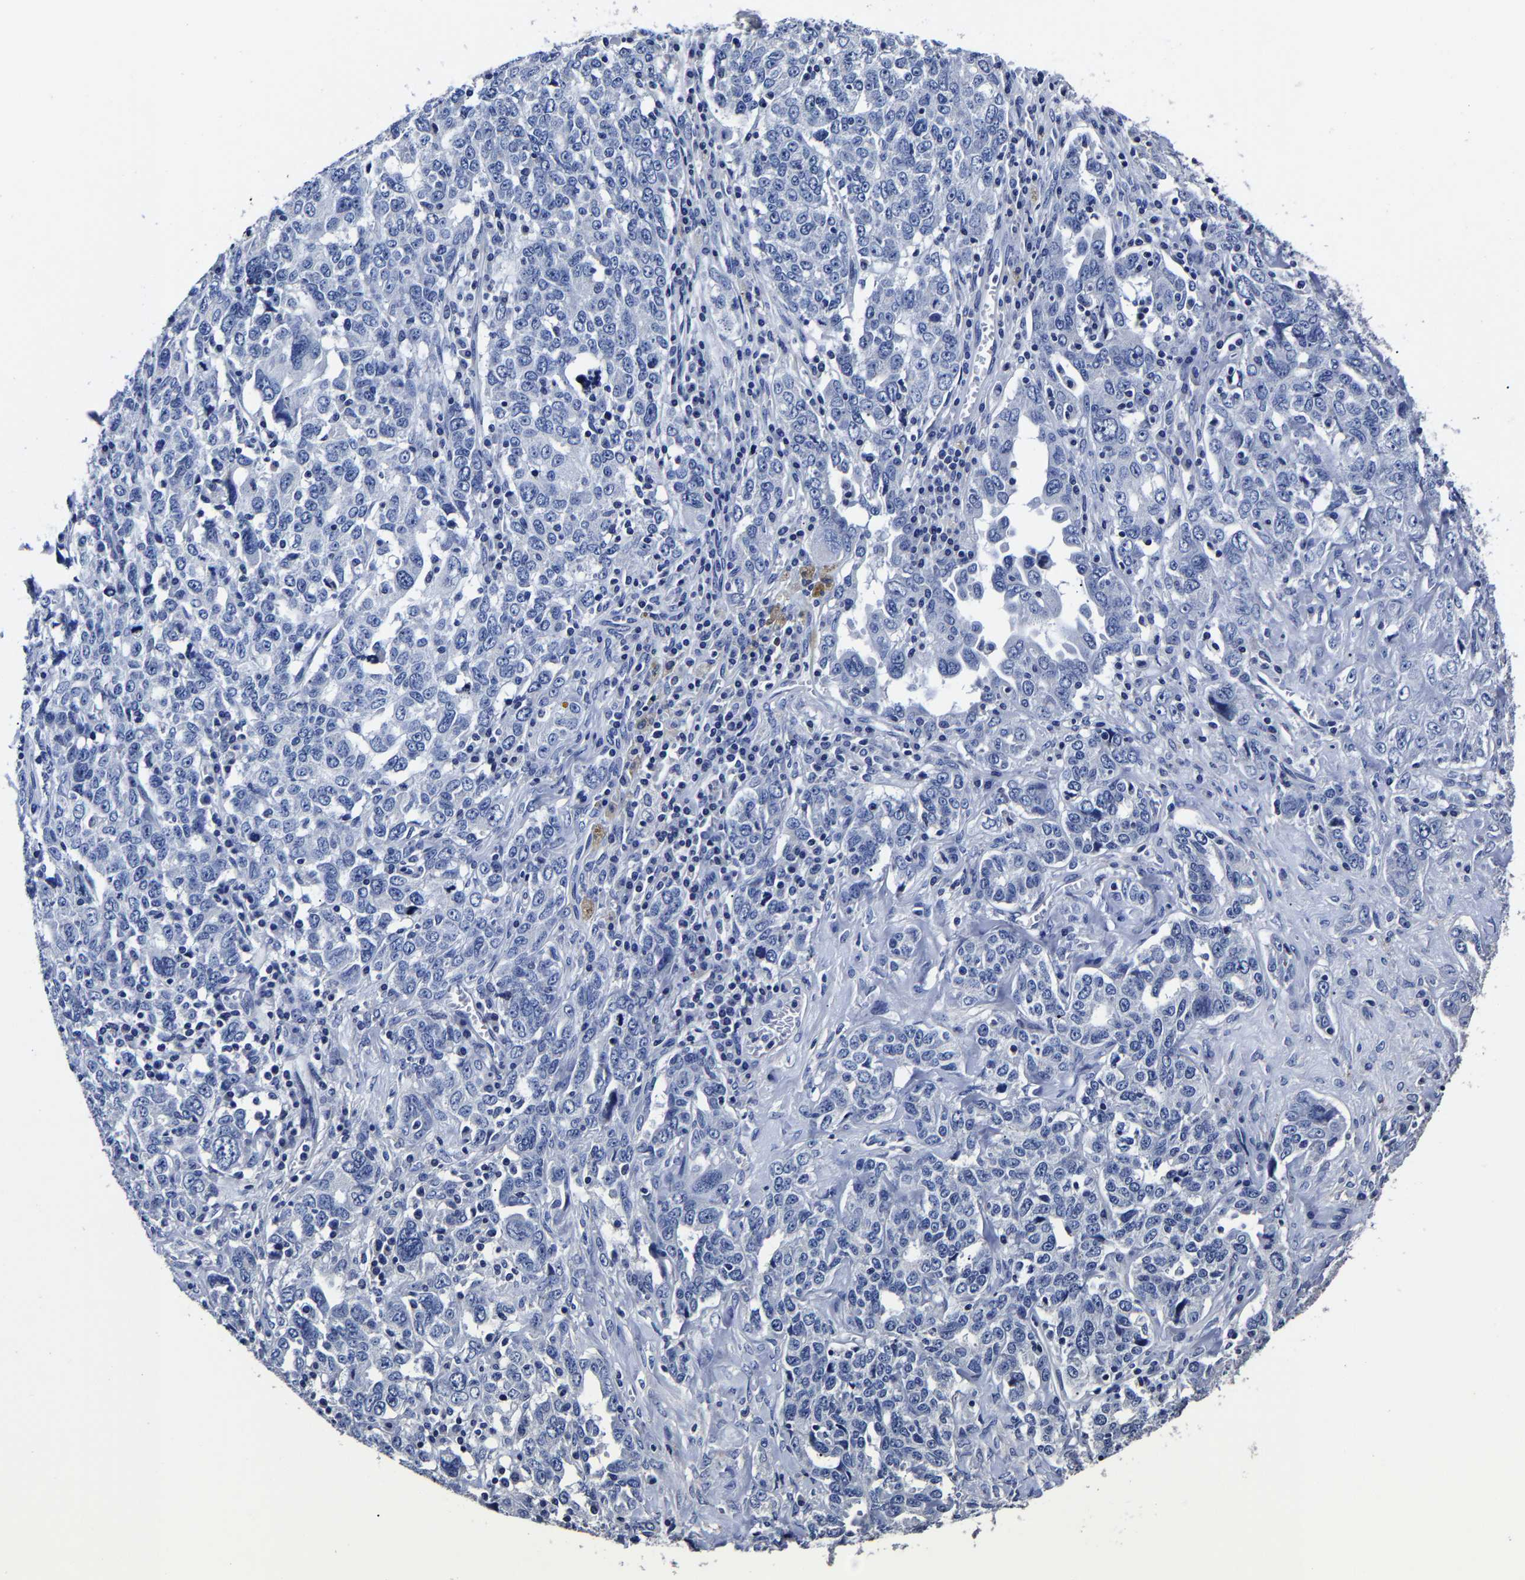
{"staining": {"intensity": "negative", "quantity": "none", "location": "none"}, "tissue": "ovarian cancer", "cell_type": "Tumor cells", "image_type": "cancer", "snomed": [{"axis": "morphology", "description": "Carcinoma, endometroid"}, {"axis": "topography", "description": "Ovary"}], "caption": "A high-resolution photomicrograph shows IHC staining of endometroid carcinoma (ovarian), which exhibits no significant expression in tumor cells. (DAB immunohistochemistry (IHC), high magnification).", "gene": "AKAP4", "patient": {"sex": "female", "age": 62}}